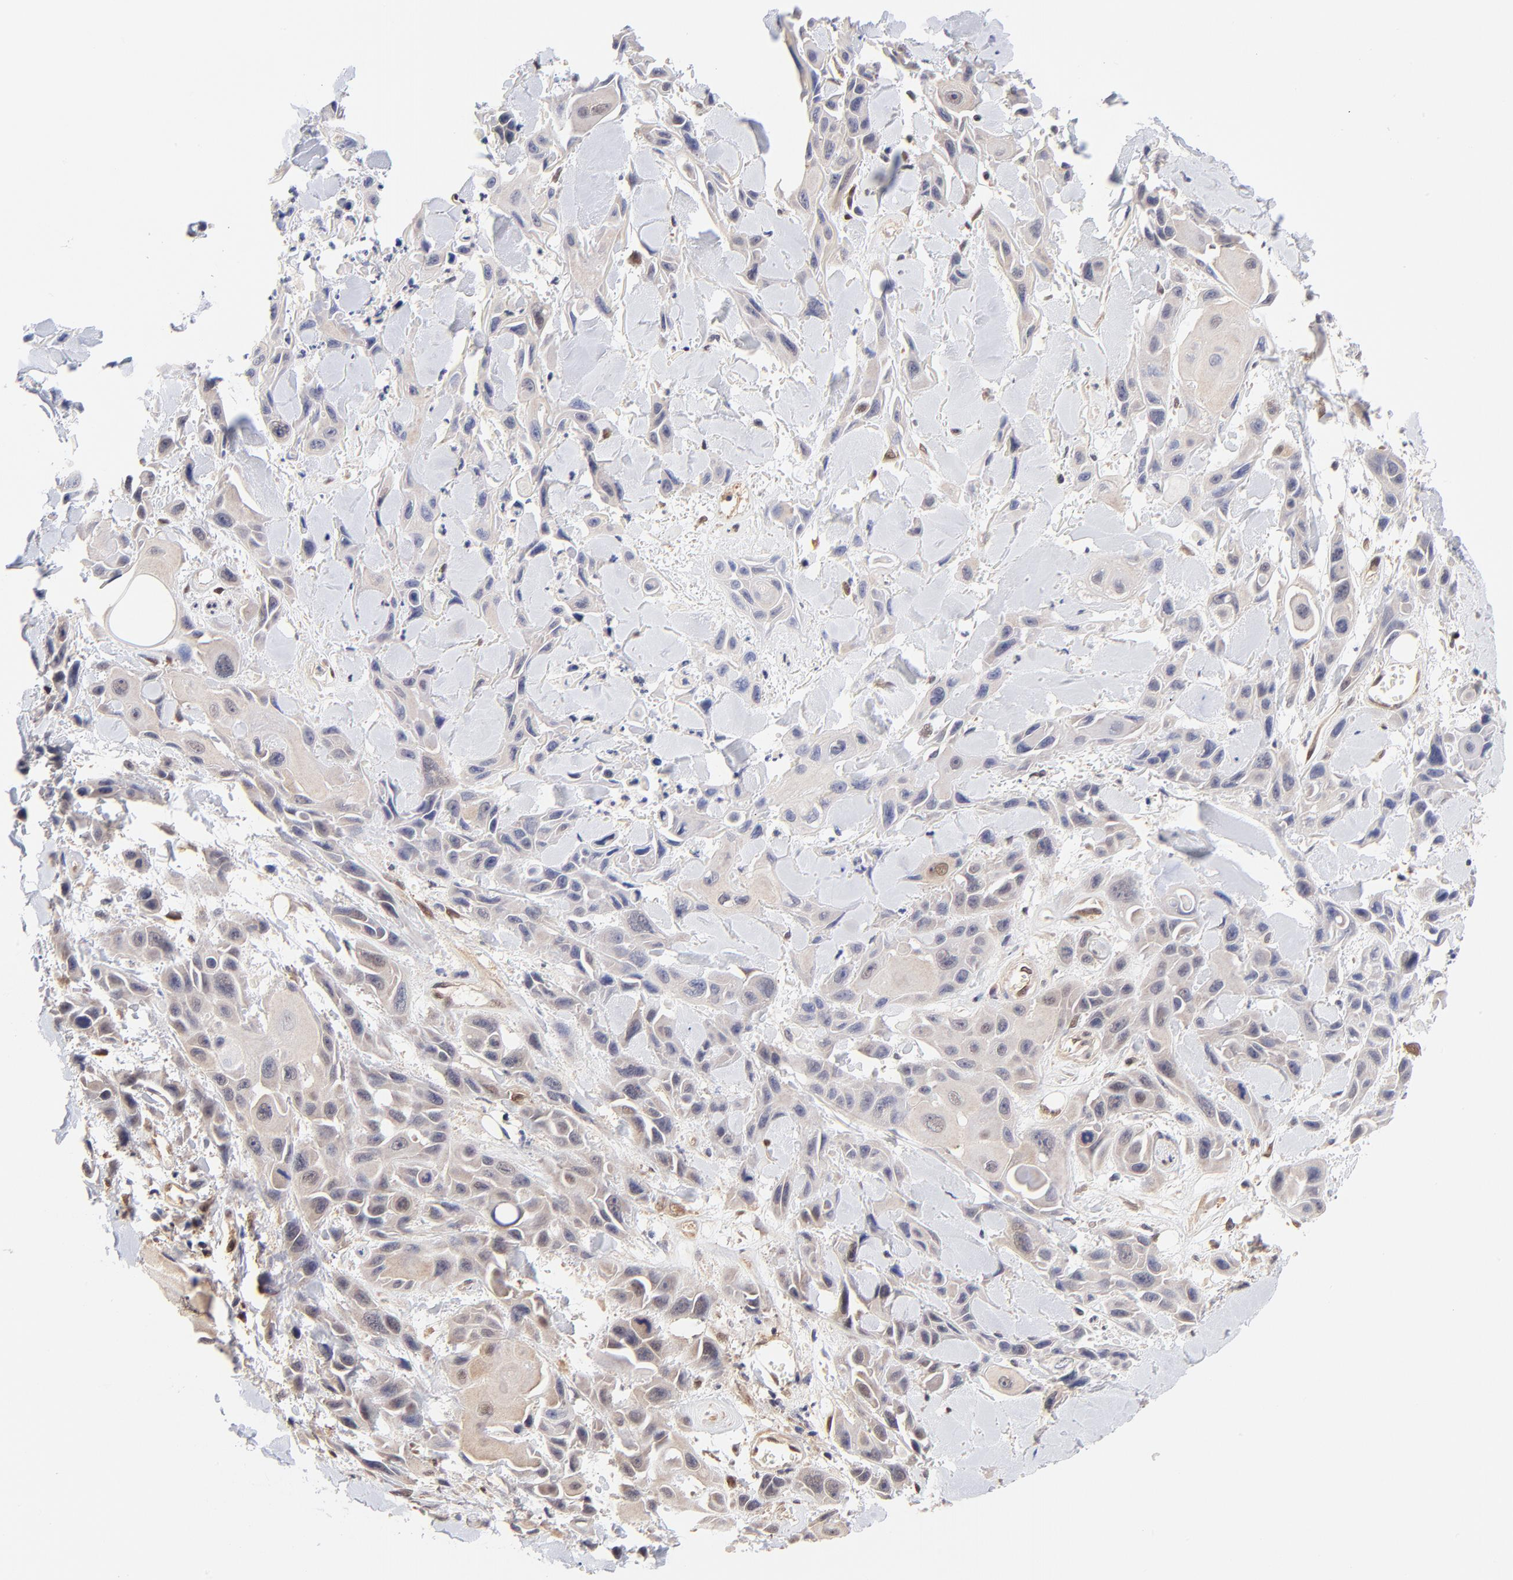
{"staining": {"intensity": "weak", "quantity": "<25%", "location": "cytoplasmic/membranous,nuclear"}, "tissue": "skin cancer", "cell_type": "Tumor cells", "image_type": "cancer", "snomed": [{"axis": "morphology", "description": "Squamous cell carcinoma, NOS"}, {"axis": "topography", "description": "Skin"}, {"axis": "topography", "description": "Anal"}], "caption": "Immunohistochemical staining of skin cancer demonstrates no significant positivity in tumor cells. (DAB (3,3'-diaminobenzidine) immunohistochemistry visualized using brightfield microscopy, high magnification).", "gene": "TXNL1", "patient": {"sex": "female", "age": 55}}